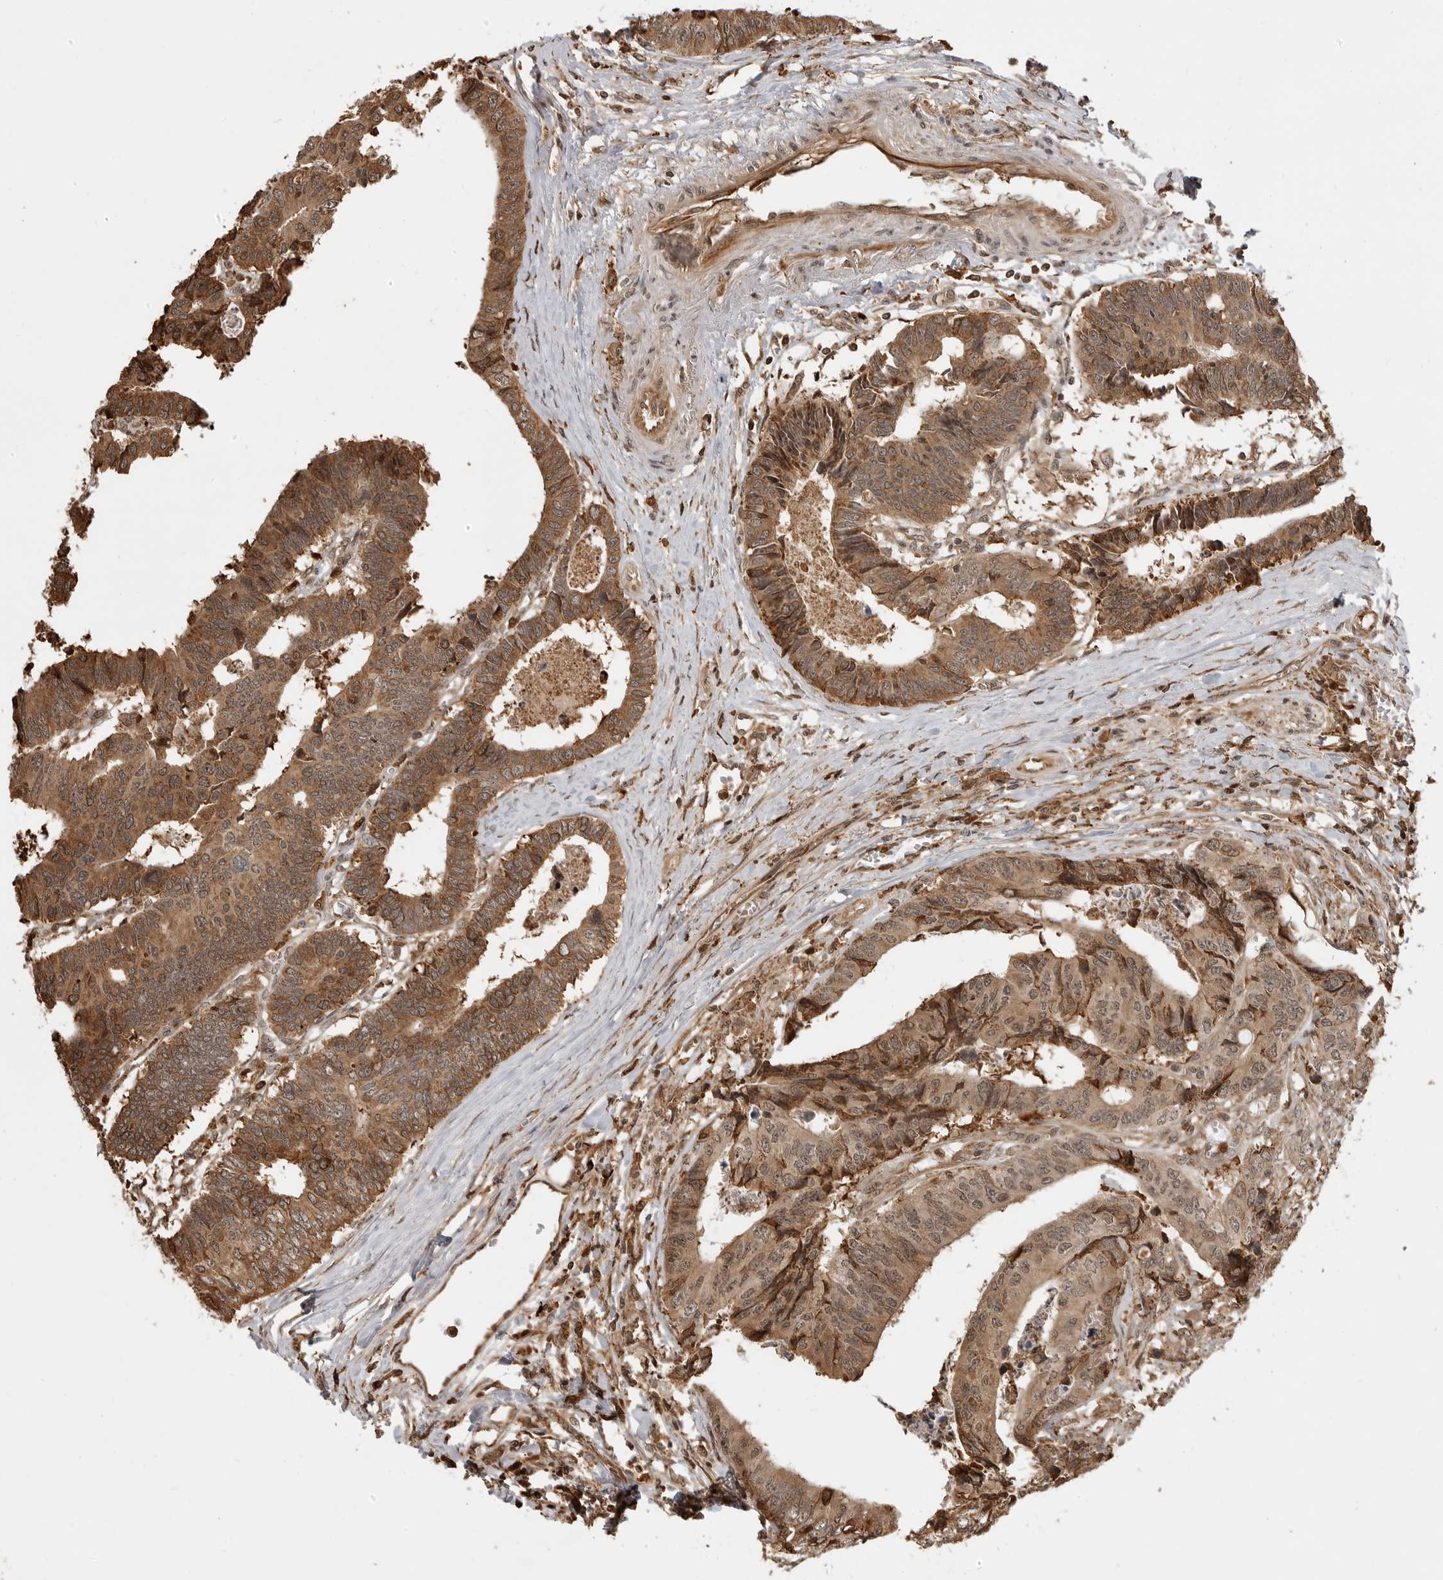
{"staining": {"intensity": "moderate", "quantity": ">75%", "location": "cytoplasmic/membranous,nuclear"}, "tissue": "colorectal cancer", "cell_type": "Tumor cells", "image_type": "cancer", "snomed": [{"axis": "morphology", "description": "Adenocarcinoma, NOS"}, {"axis": "topography", "description": "Rectum"}], "caption": "High-power microscopy captured an immunohistochemistry image of colorectal adenocarcinoma, revealing moderate cytoplasmic/membranous and nuclear positivity in about >75% of tumor cells.", "gene": "BMP2K", "patient": {"sex": "male", "age": 84}}